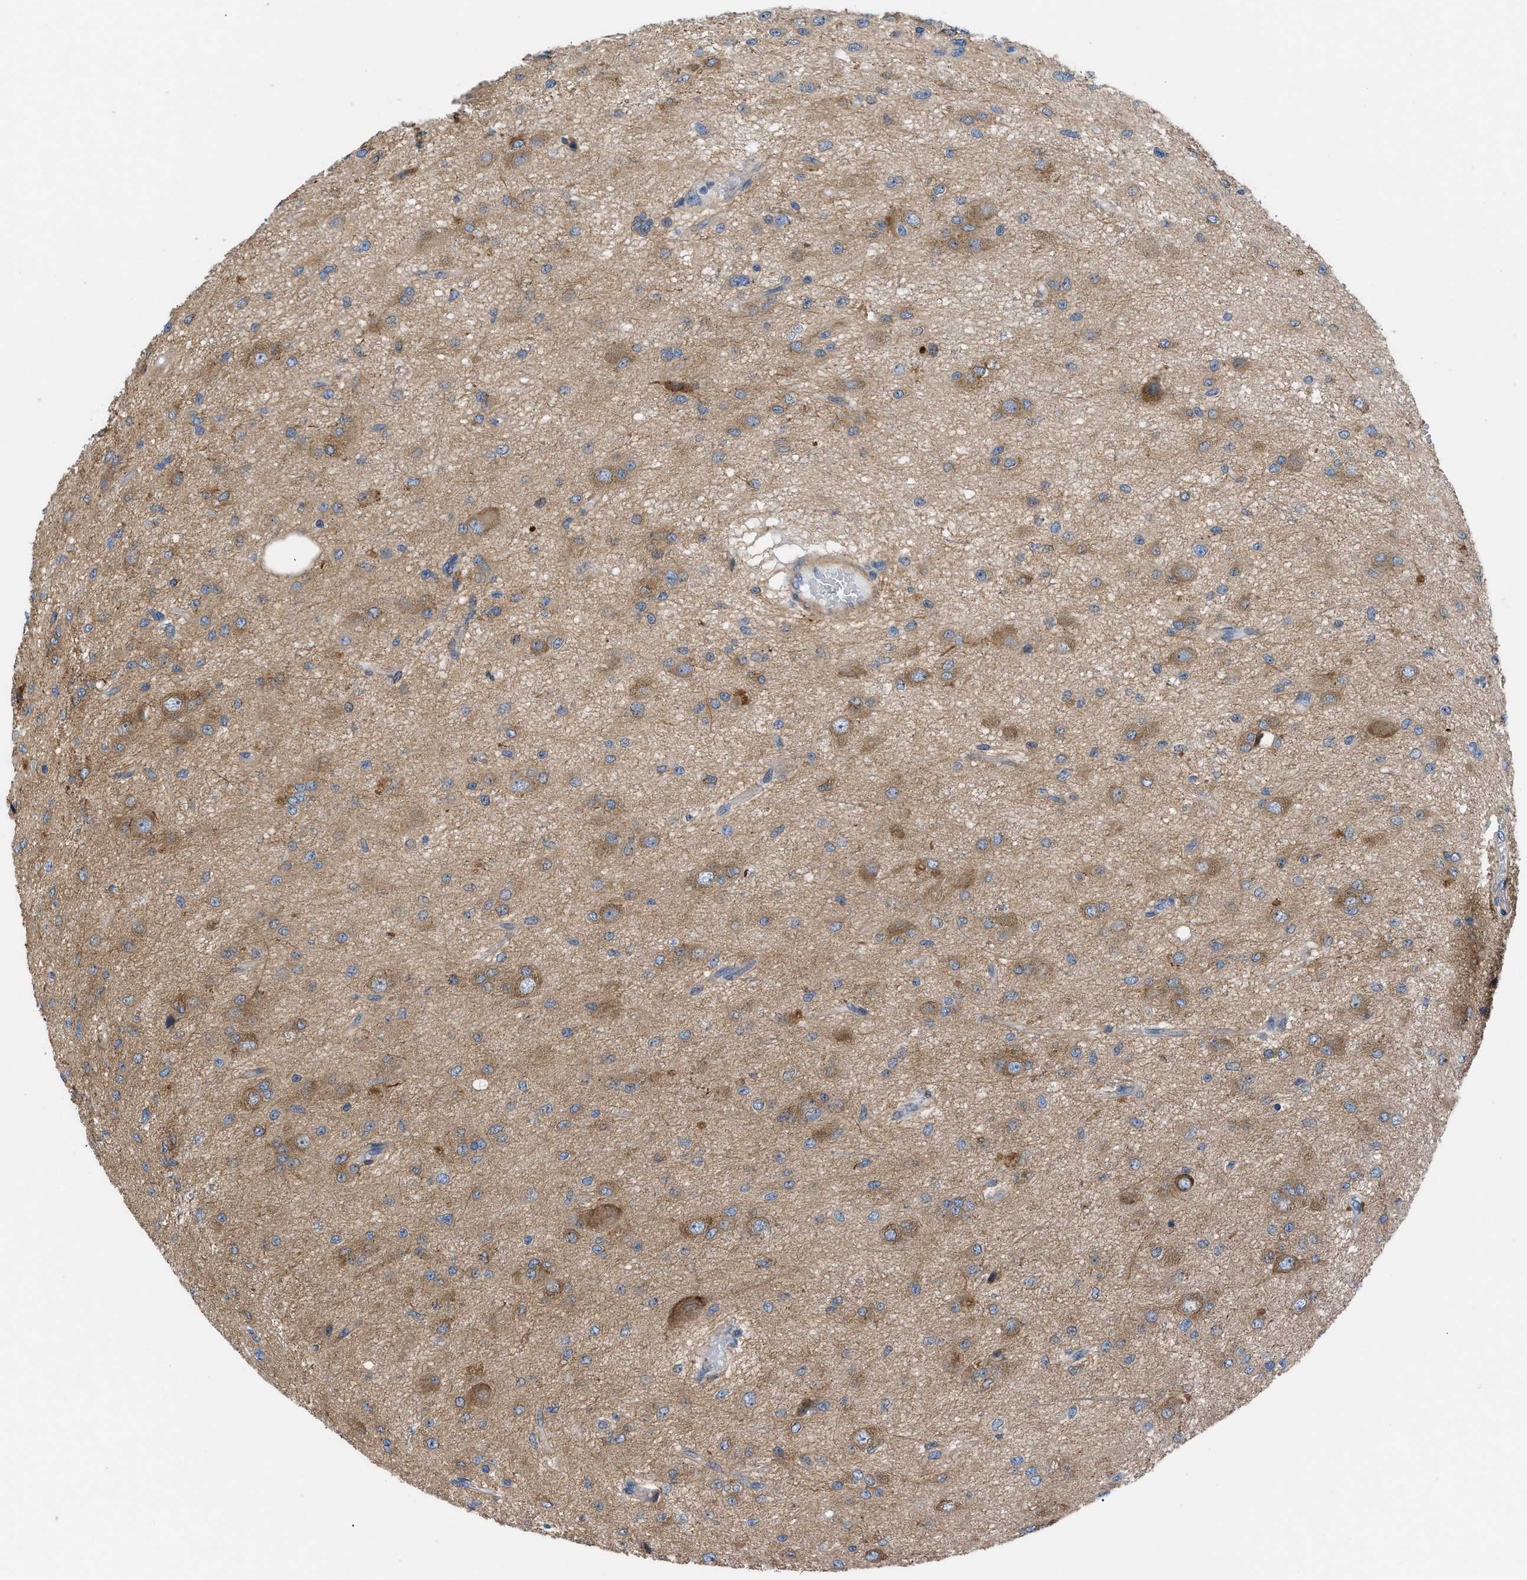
{"staining": {"intensity": "moderate", "quantity": "25%-75%", "location": "cytoplasmic/membranous"}, "tissue": "glioma", "cell_type": "Tumor cells", "image_type": "cancer", "snomed": [{"axis": "morphology", "description": "Glioma, malignant, High grade"}, {"axis": "topography", "description": "pancreas cauda"}], "caption": "The image exhibits a brown stain indicating the presence of a protein in the cytoplasmic/membranous of tumor cells in glioma. (Stains: DAB (3,3'-diaminobenzidine) in brown, nuclei in blue, Microscopy: brightfield microscopy at high magnification).", "gene": "HSPB8", "patient": {"sex": "male", "age": 60}}